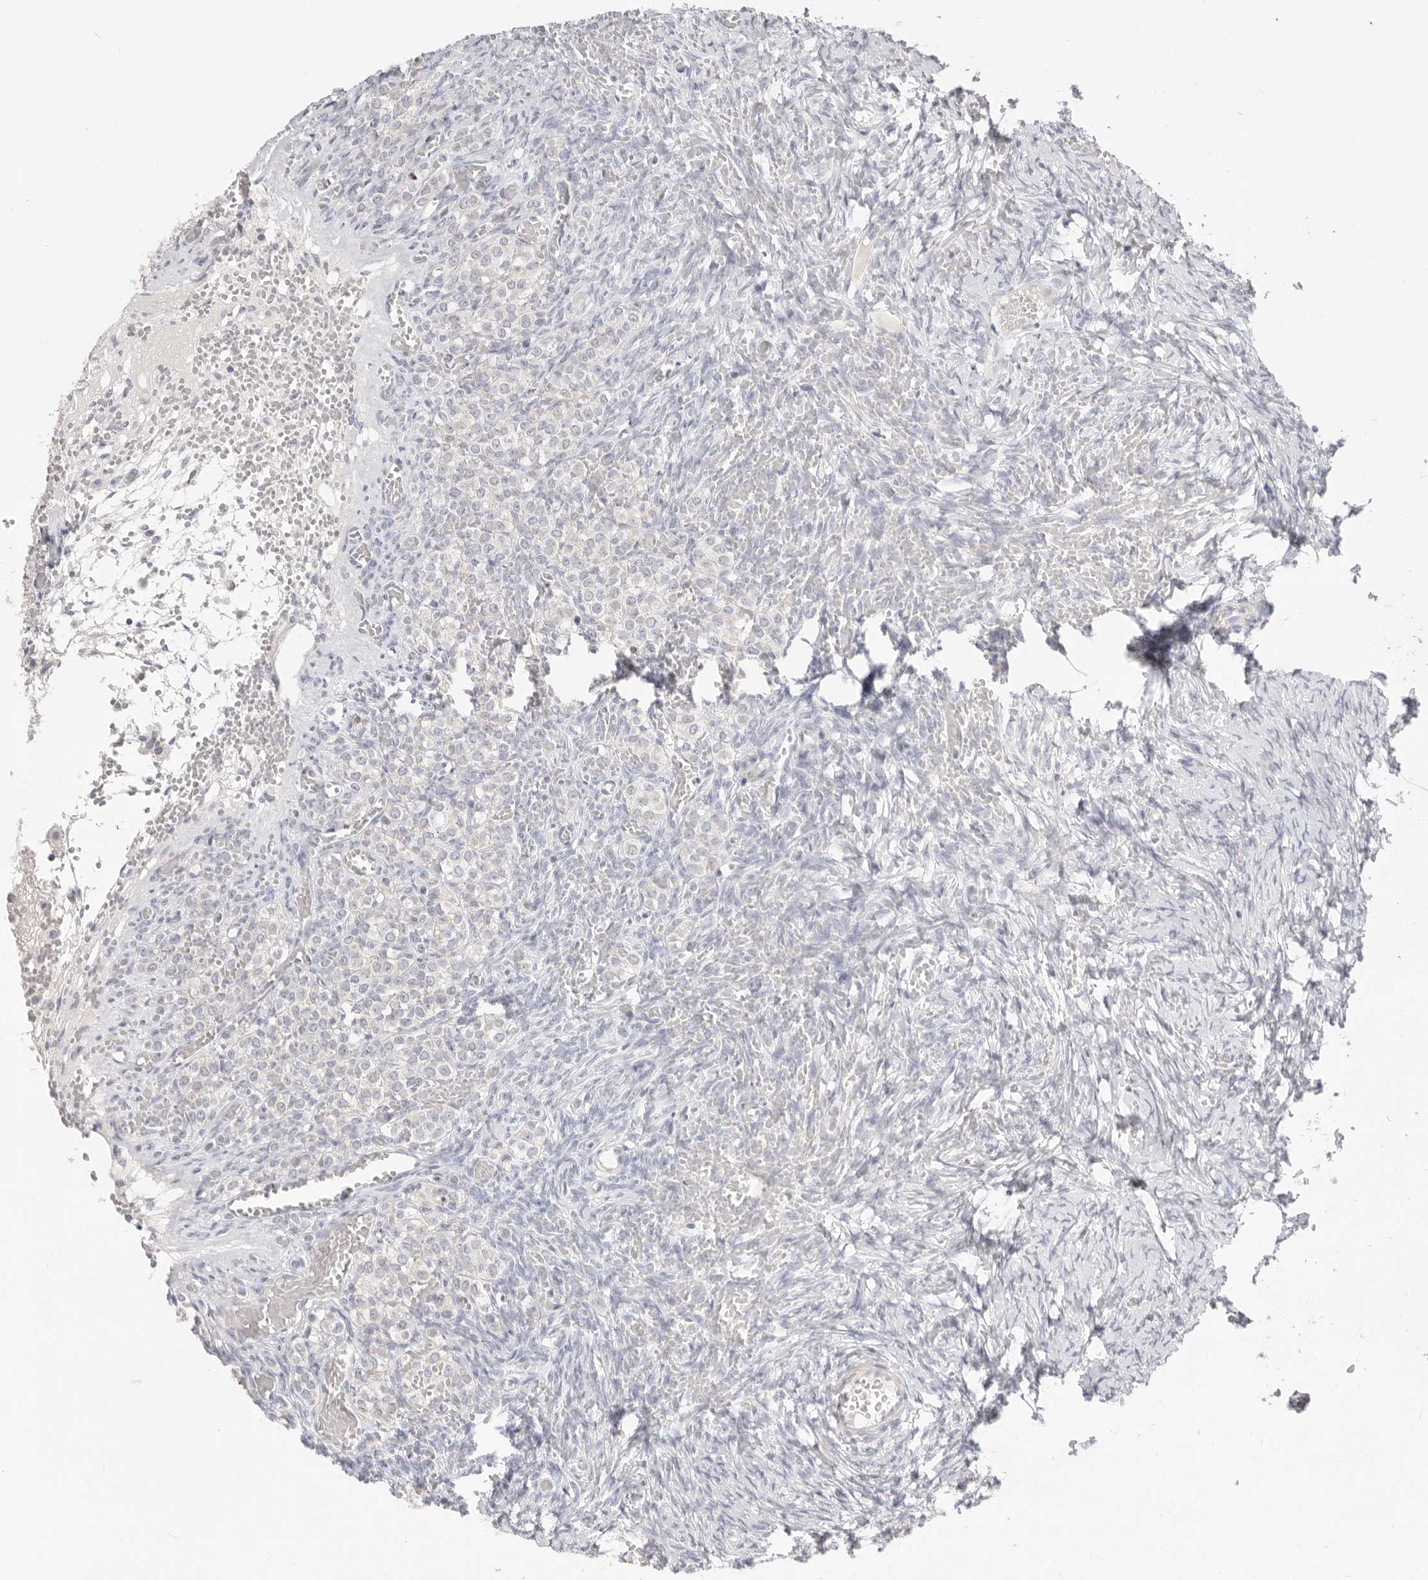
{"staining": {"intensity": "negative", "quantity": "none", "location": "none"}, "tissue": "ovary", "cell_type": "Ovarian stroma cells", "image_type": "normal", "snomed": [{"axis": "morphology", "description": "Adenocarcinoma, NOS"}, {"axis": "topography", "description": "Endometrium"}], "caption": "High power microscopy image of an immunohistochemistry (IHC) image of benign ovary, revealing no significant positivity in ovarian stroma cells.", "gene": "USH1C", "patient": {"sex": "female", "age": 32}}